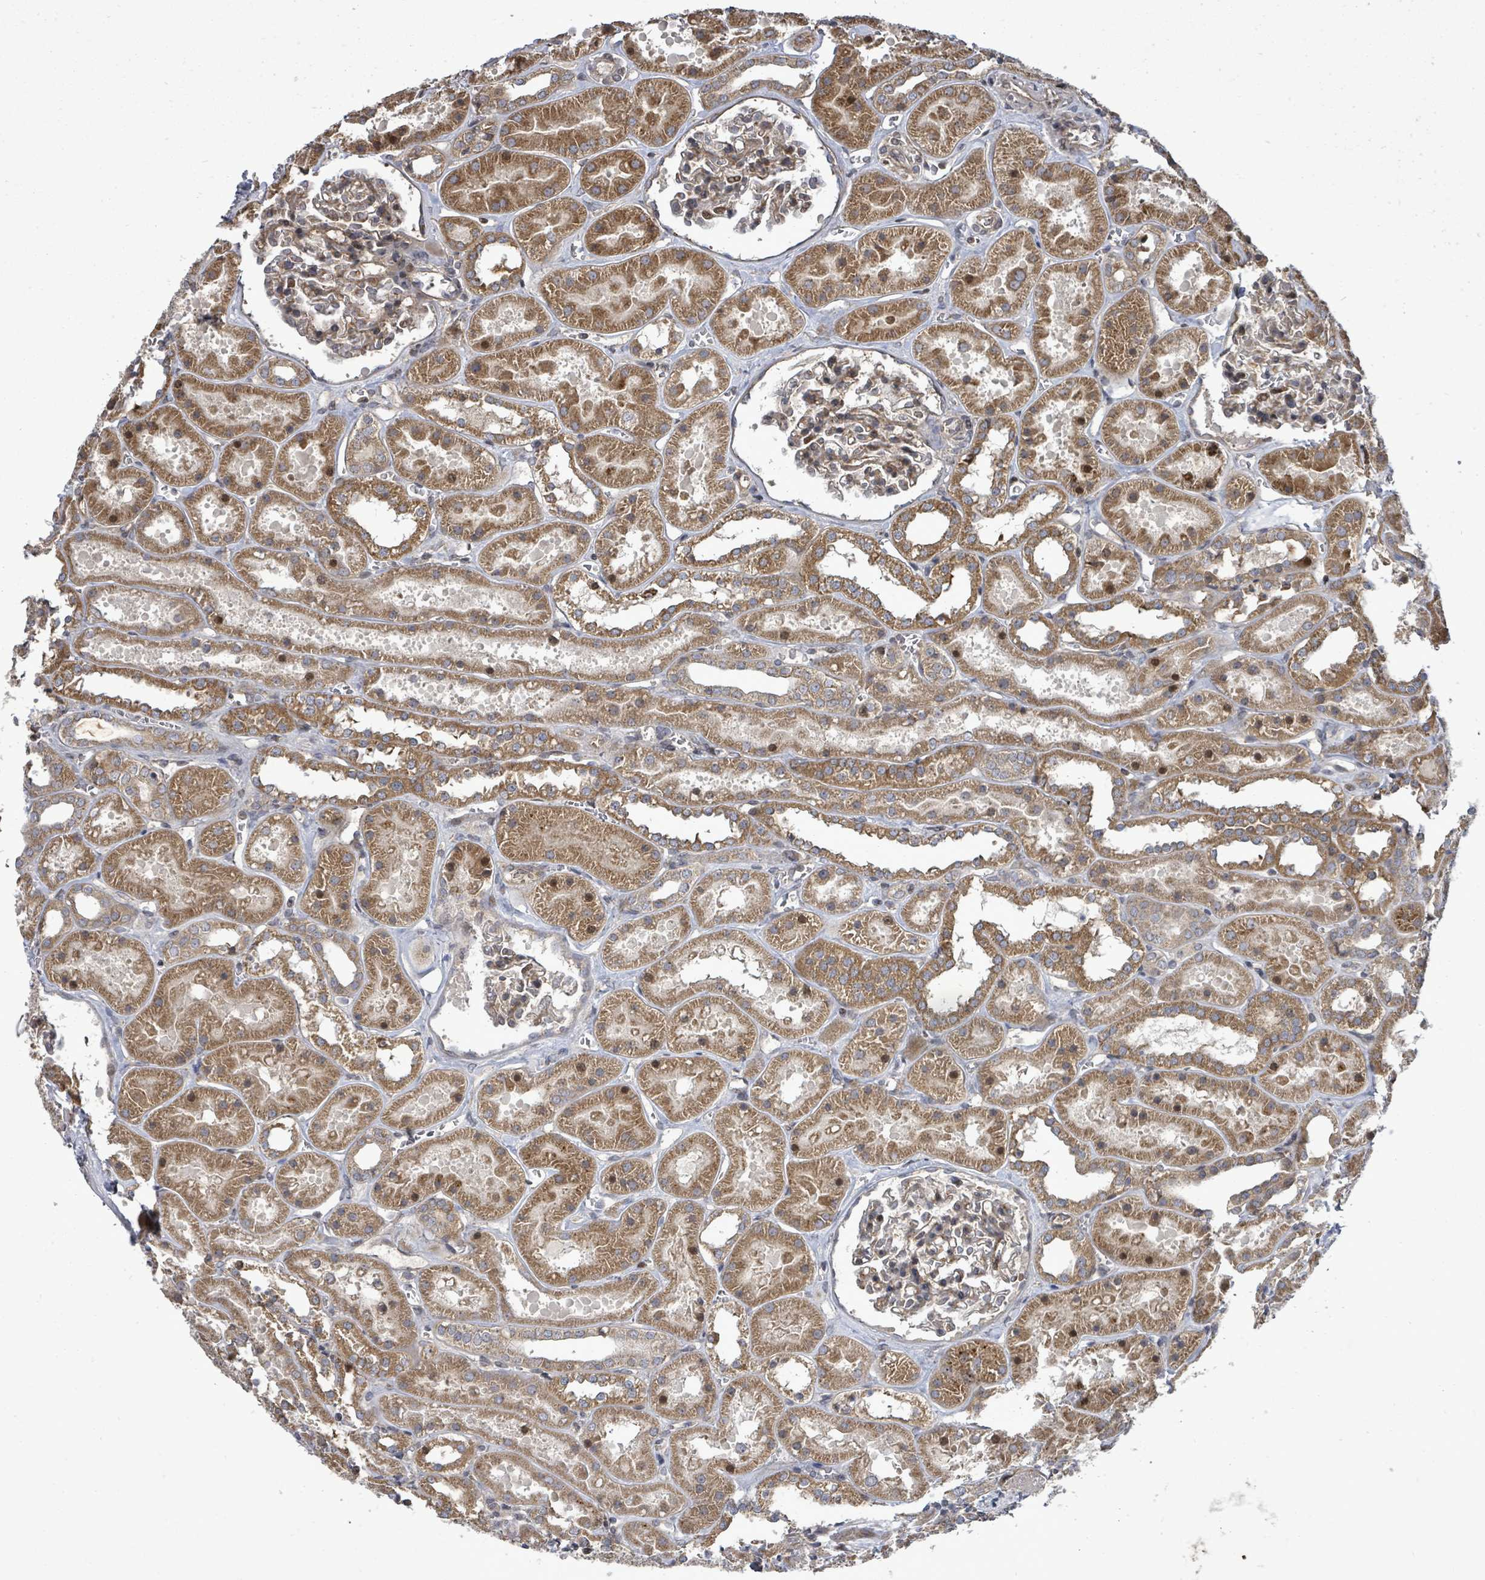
{"staining": {"intensity": "moderate", "quantity": "25%-75%", "location": "cytoplasmic/membranous"}, "tissue": "kidney", "cell_type": "Cells in glomeruli", "image_type": "normal", "snomed": [{"axis": "morphology", "description": "Normal tissue, NOS"}, {"axis": "topography", "description": "Kidney"}], "caption": "Moderate cytoplasmic/membranous expression for a protein is appreciated in approximately 25%-75% of cells in glomeruli of benign kidney using IHC.", "gene": "KRTAP27", "patient": {"sex": "female", "age": 41}}